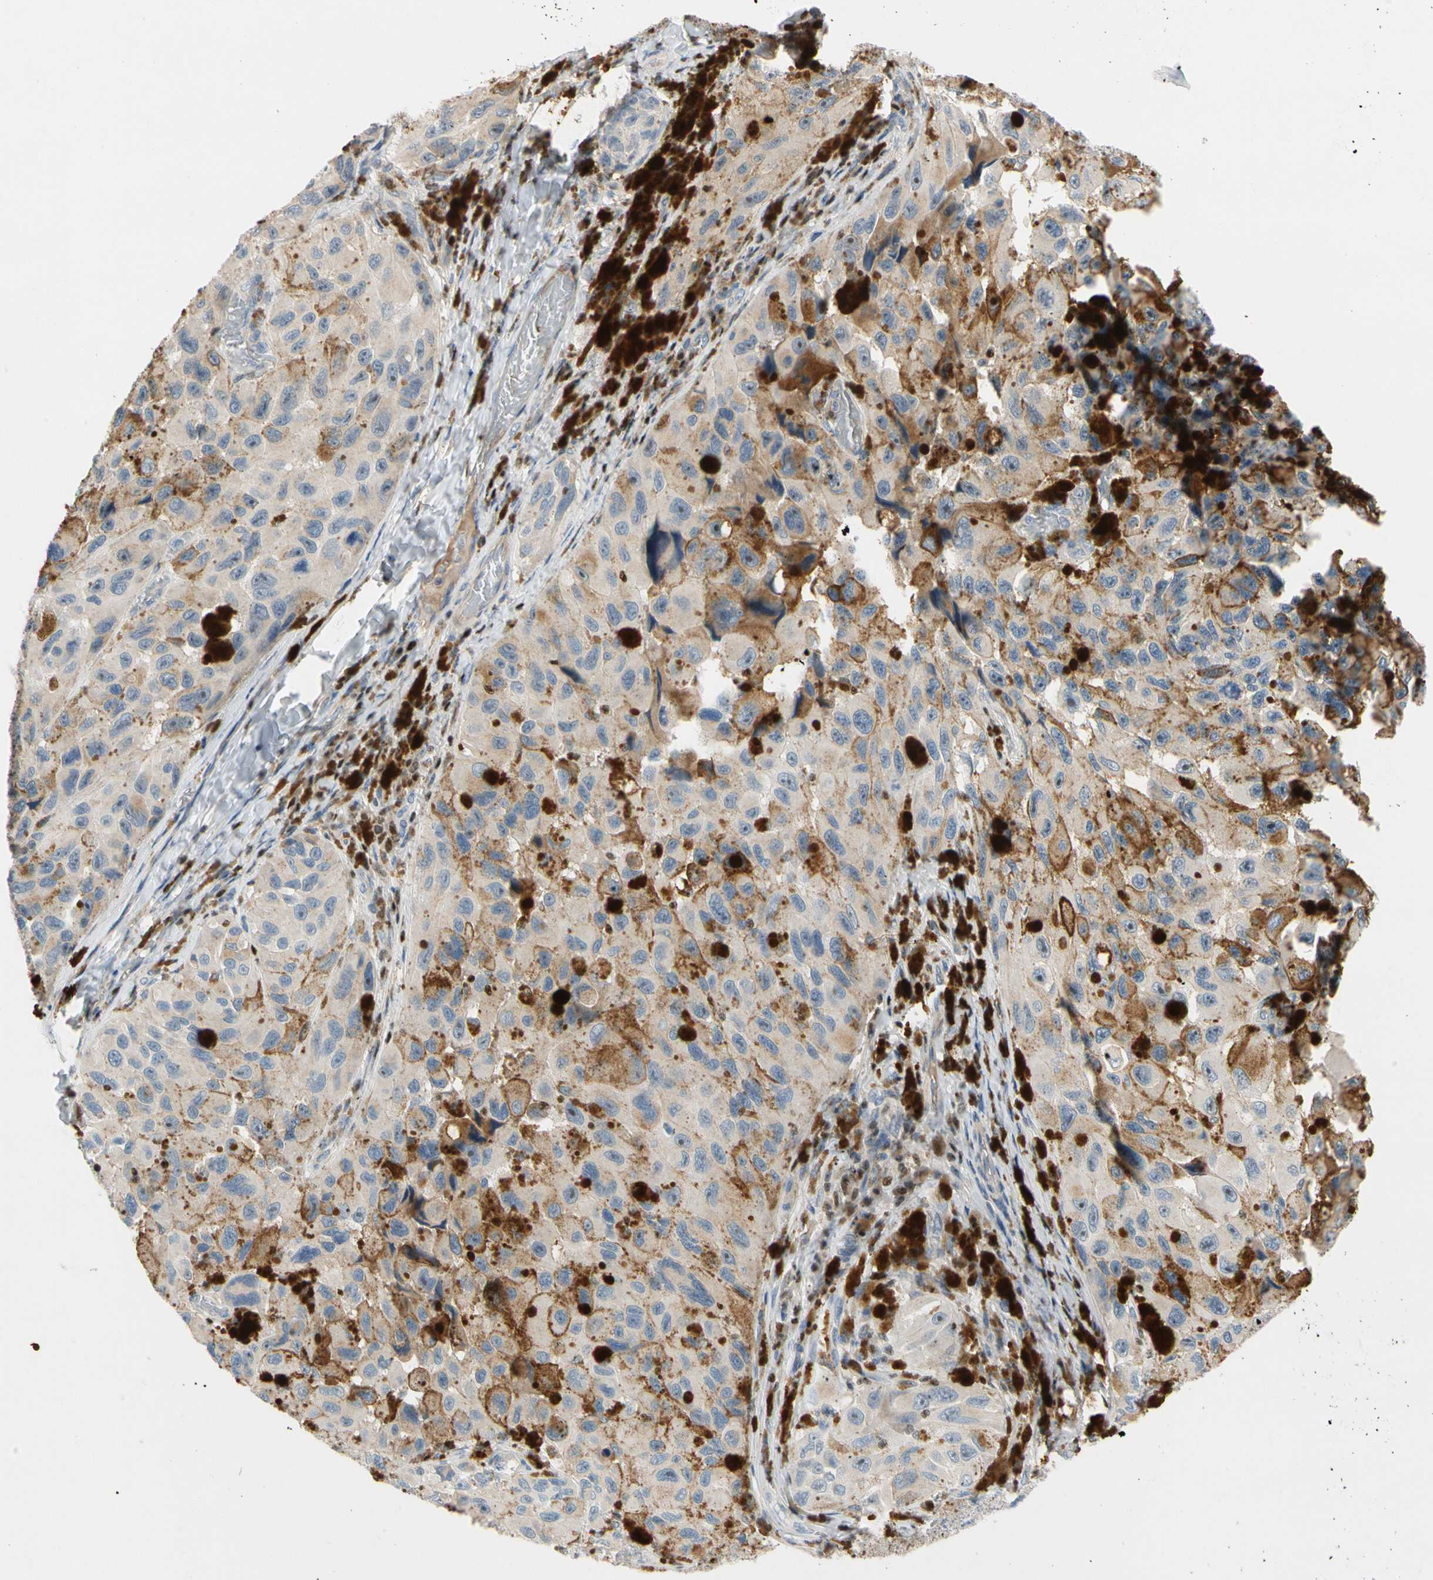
{"staining": {"intensity": "negative", "quantity": "none", "location": "none"}, "tissue": "melanoma", "cell_type": "Tumor cells", "image_type": "cancer", "snomed": [{"axis": "morphology", "description": "Malignant melanoma, NOS"}, {"axis": "topography", "description": "Skin"}], "caption": "A histopathology image of malignant melanoma stained for a protein exhibits no brown staining in tumor cells.", "gene": "SP140", "patient": {"sex": "female", "age": 73}}